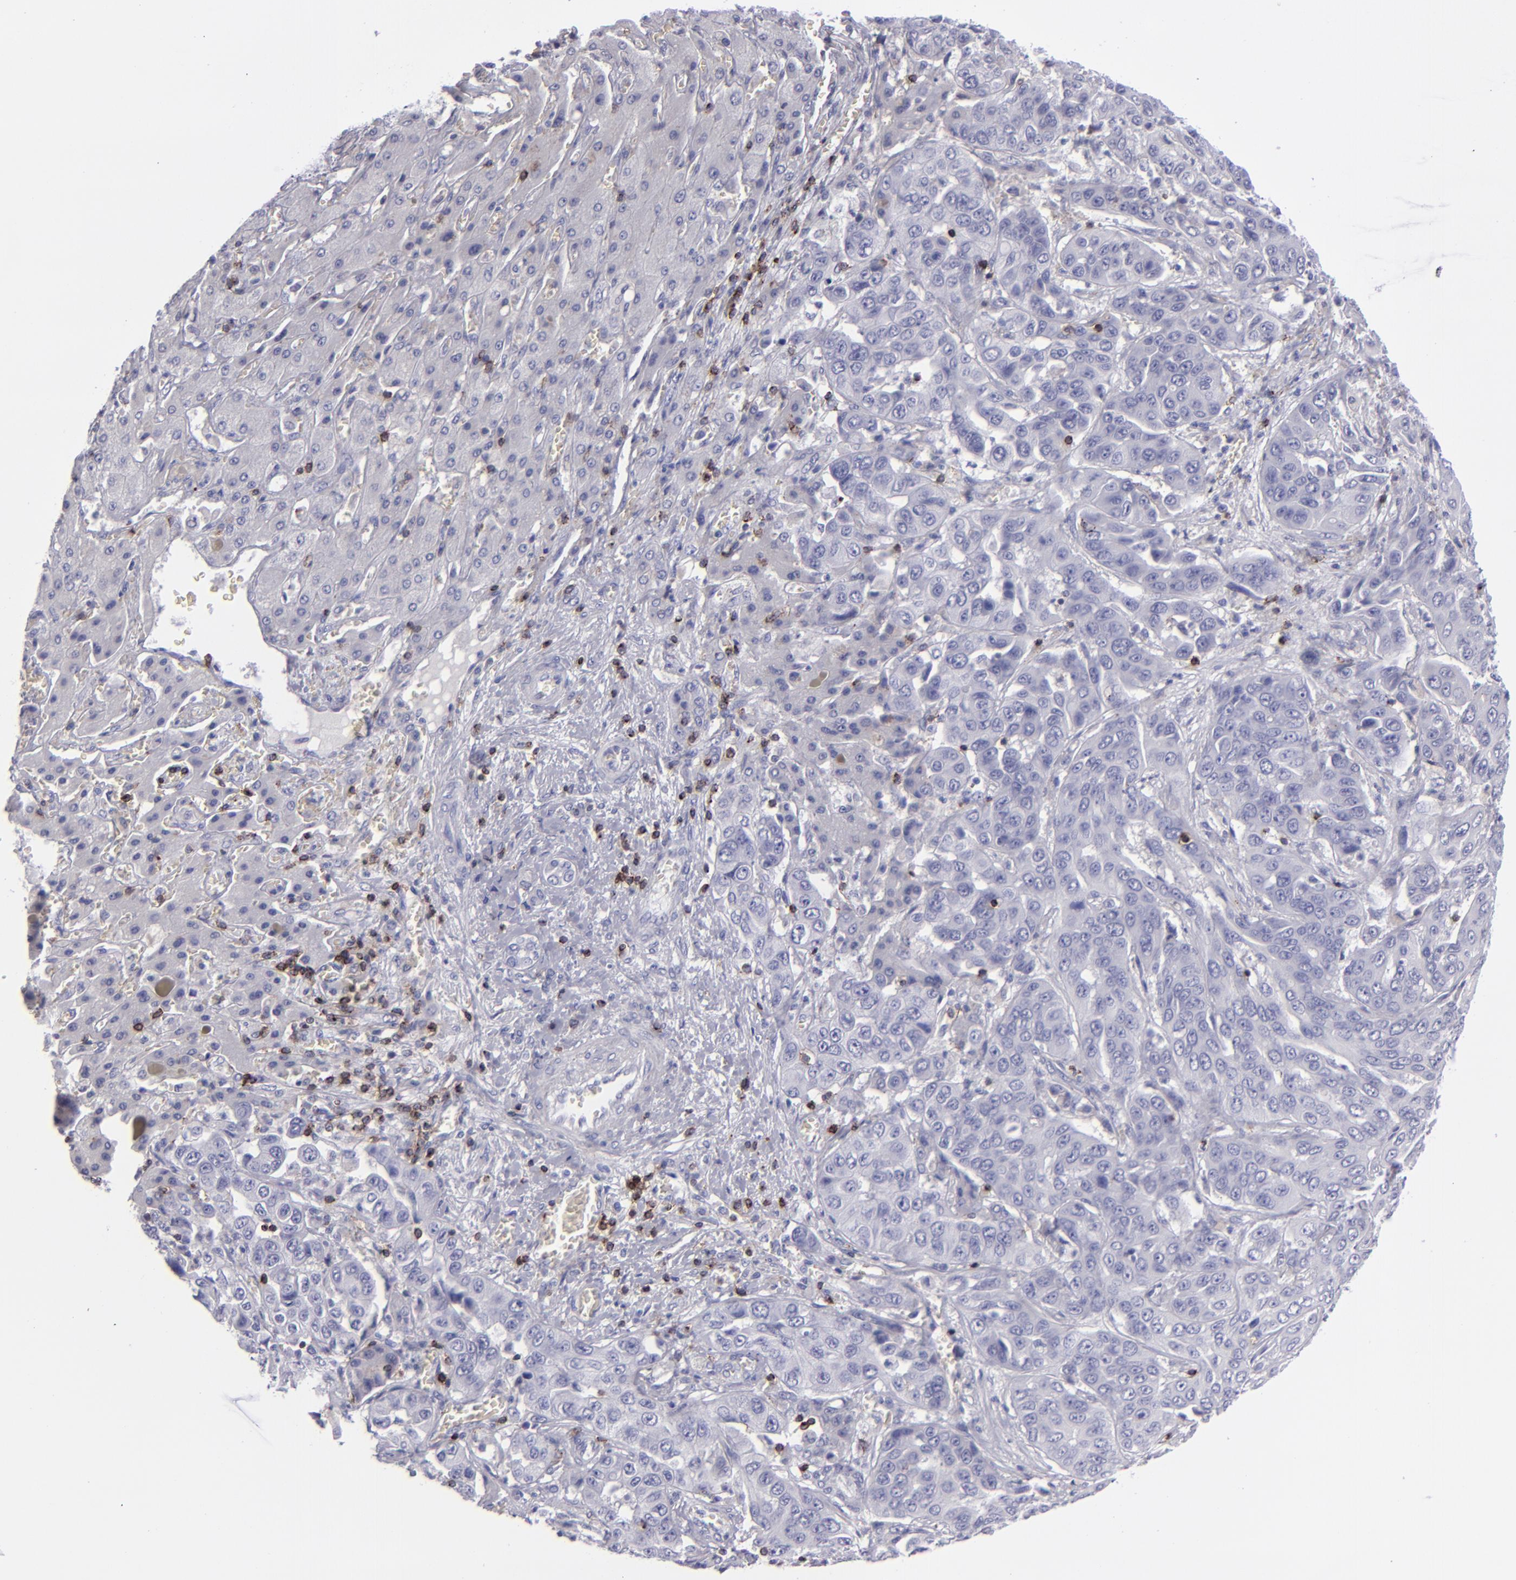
{"staining": {"intensity": "negative", "quantity": "none", "location": "none"}, "tissue": "liver cancer", "cell_type": "Tumor cells", "image_type": "cancer", "snomed": [{"axis": "morphology", "description": "Cholangiocarcinoma"}, {"axis": "topography", "description": "Liver"}], "caption": "Cholangiocarcinoma (liver) was stained to show a protein in brown. There is no significant staining in tumor cells. Nuclei are stained in blue.", "gene": "CD2", "patient": {"sex": "female", "age": 52}}